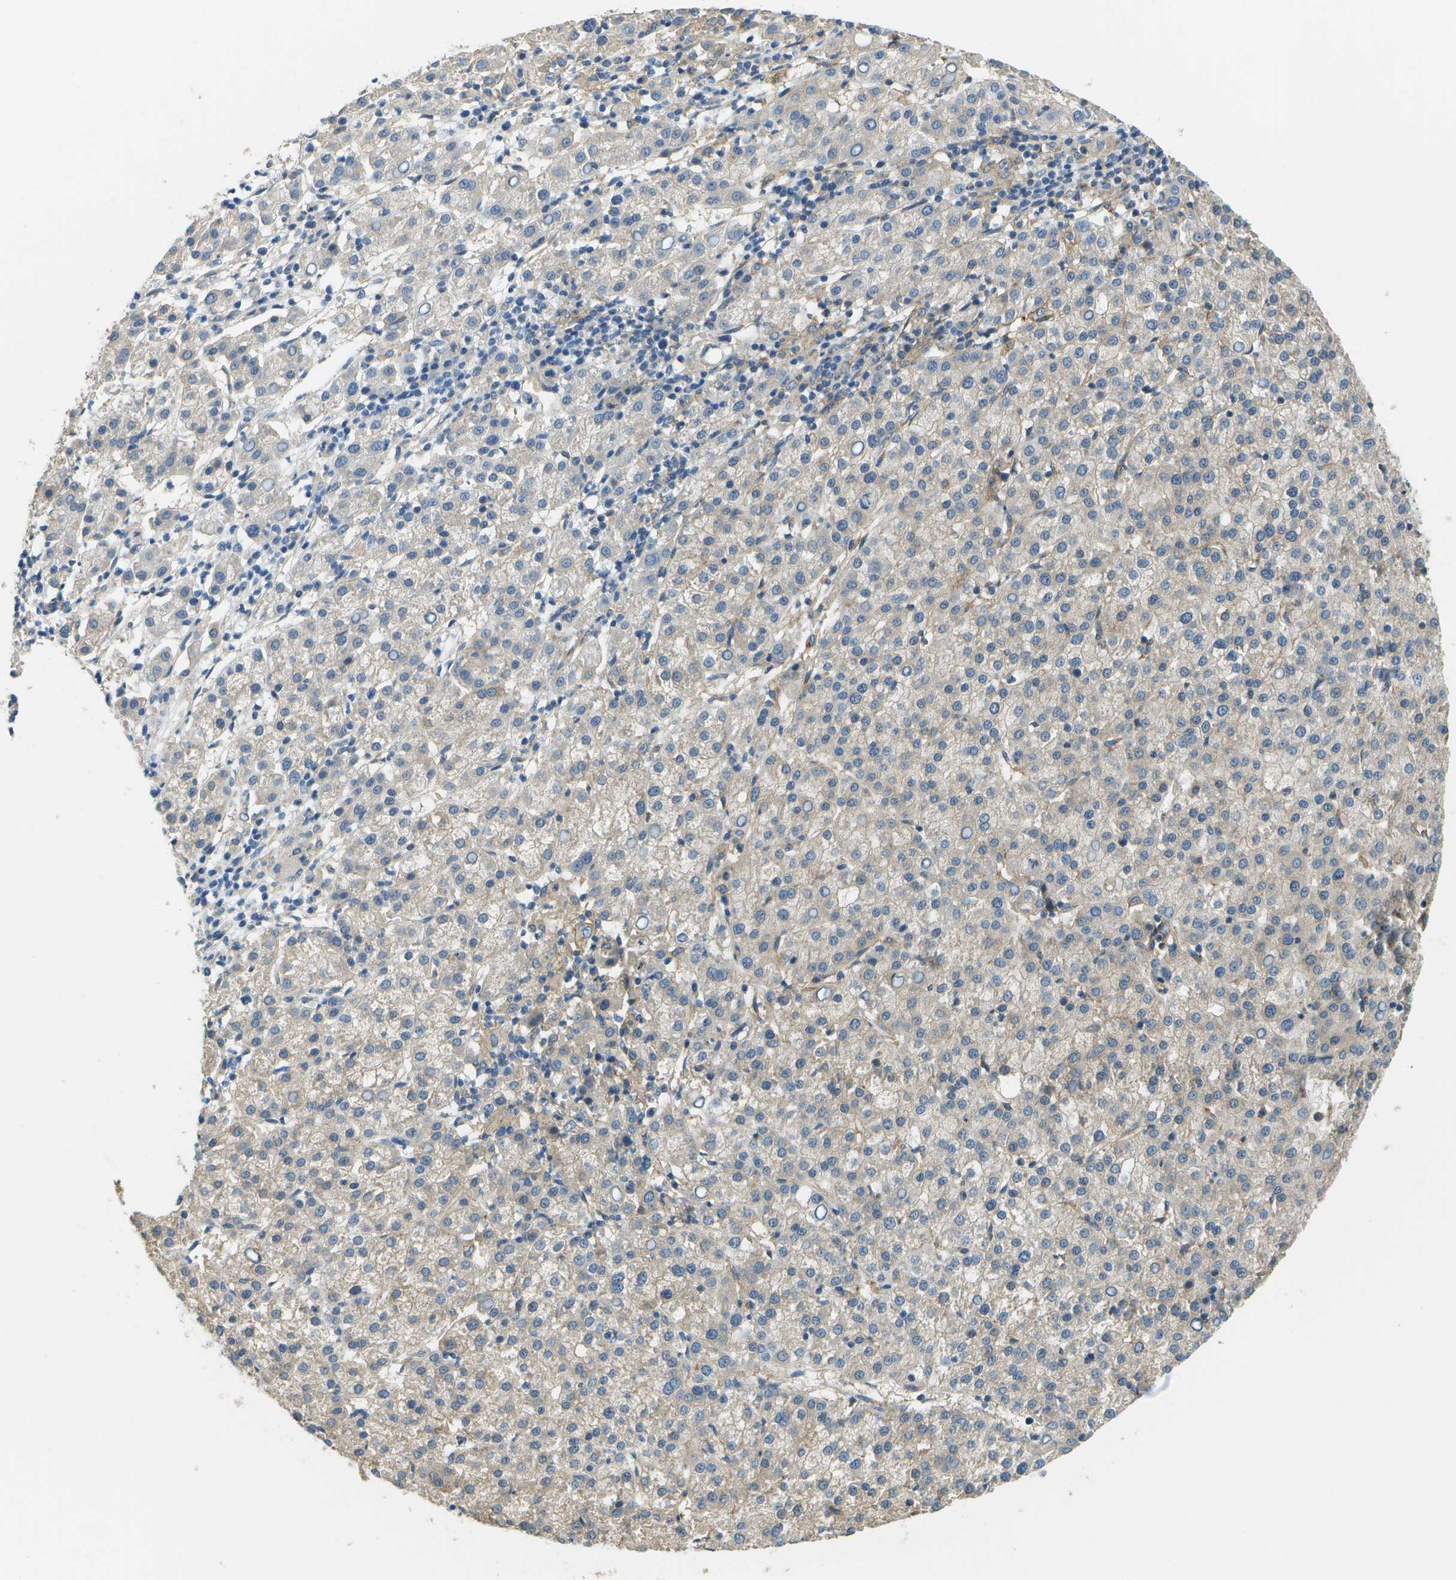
{"staining": {"intensity": "negative", "quantity": "none", "location": "none"}, "tissue": "liver cancer", "cell_type": "Tumor cells", "image_type": "cancer", "snomed": [{"axis": "morphology", "description": "Carcinoma, Hepatocellular, NOS"}, {"axis": "topography", "description": "Liver"}], "caption": "High power microscopy image of an immunohistochemistry (IHC) histopathology image of liver cancer, revealing no significant positivity in tumor cells. The staining is performed using DAB brown chromogen with nuclei counter-stained in using hematoxylin.", "gene": "CLTC", "patient": {"sex": "female", "age": 58}}